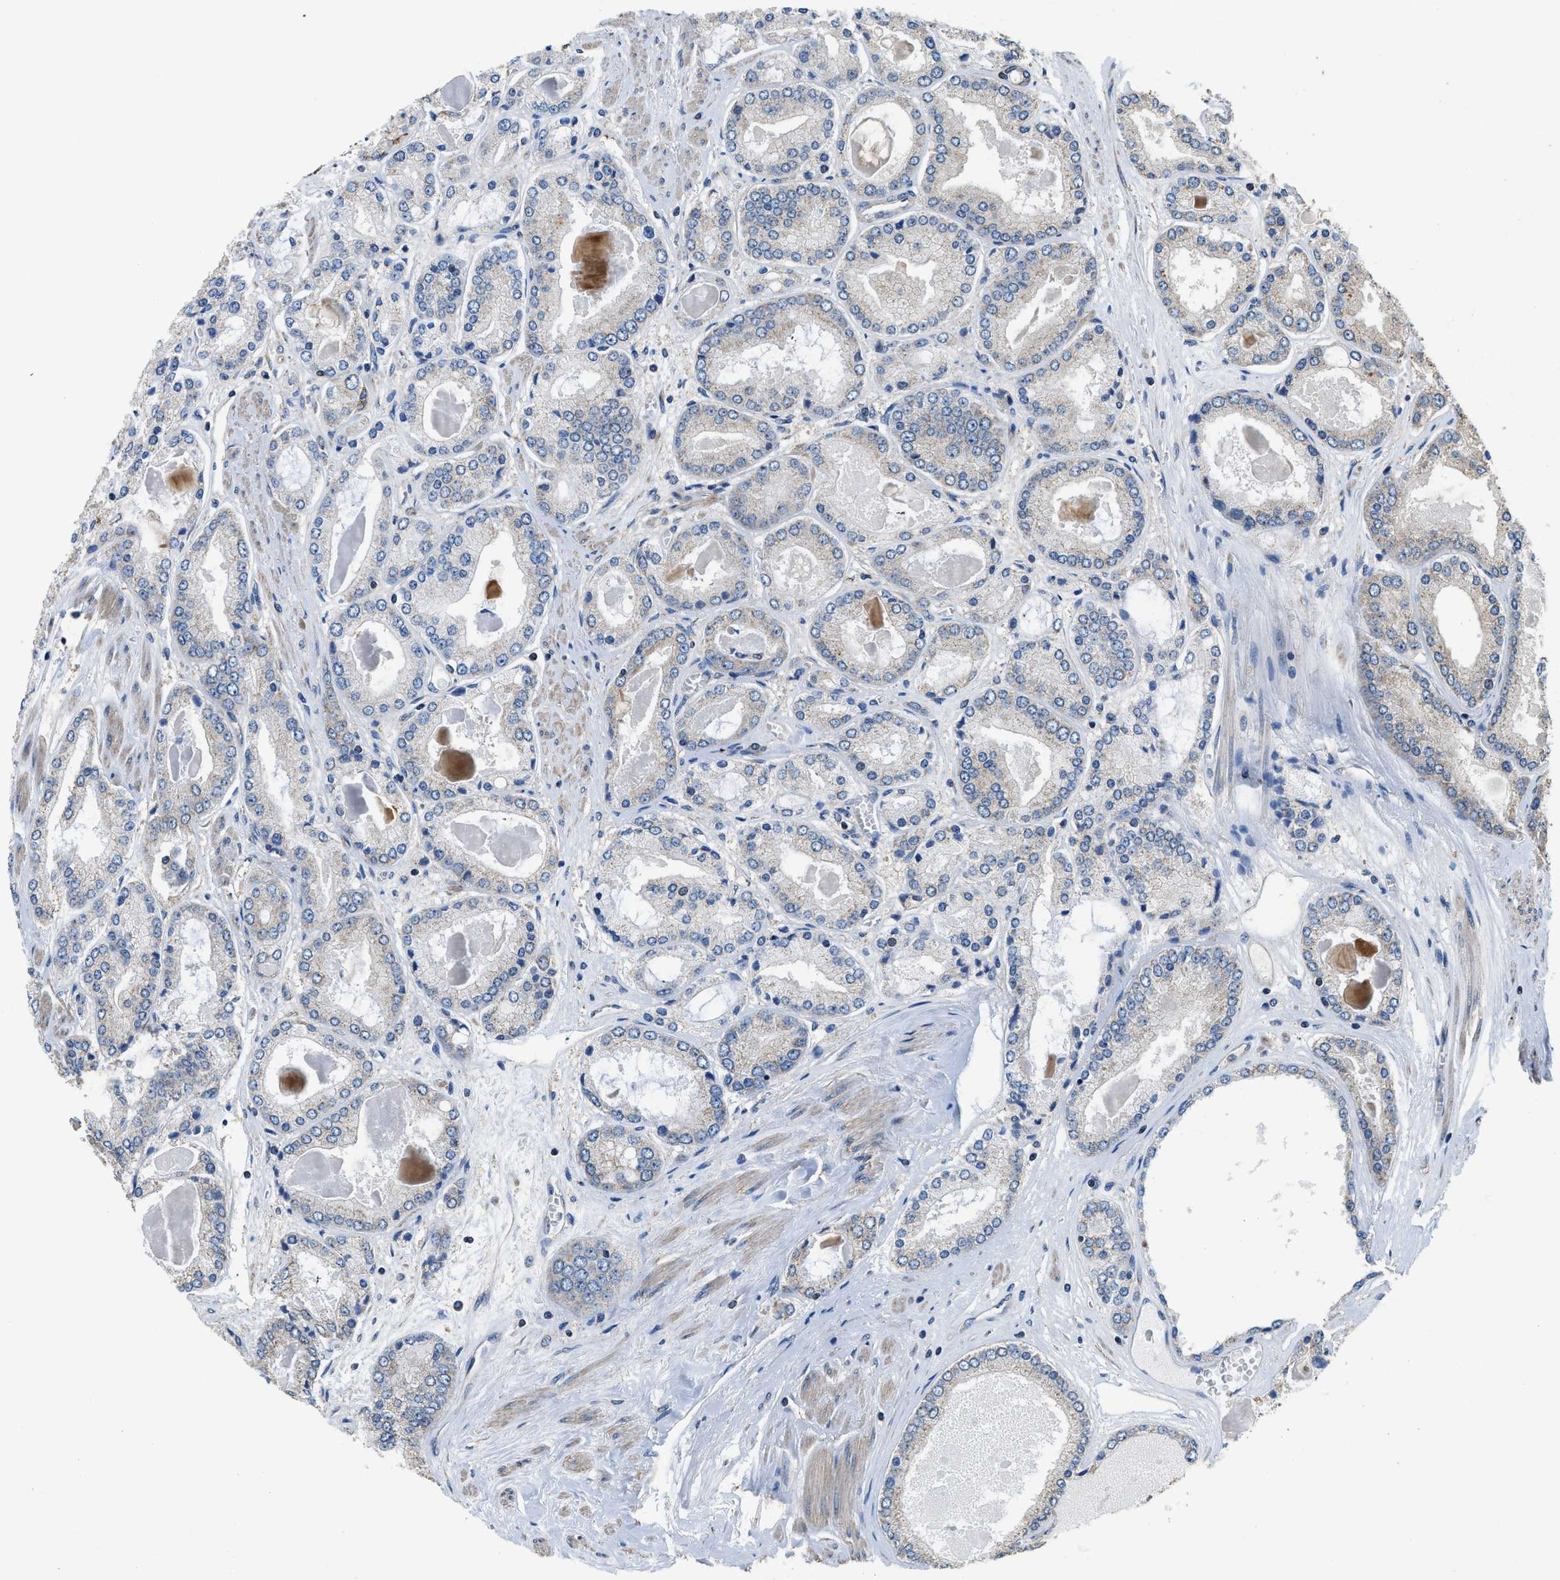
{"staining": {"intensity": "negative", "quantity": "none", "location": "none"}, "tissue": "prostate cancer", "cell_type": "Tumor cells", "image_type": "cancer", "snomed": [{"axis": "morphology", "description": "Adenocarcinoma, High grade"}, {"axis": "topography", "description": "Prostate"}], "caption": "This micrograph is of prostate cancer stained with IHC to label a protein in brown with the nuclei are counter-stained blue. There is no positivity in tumor cells.", "gene": "SSH2", "patient": {"sex": "male", "age": 59}}